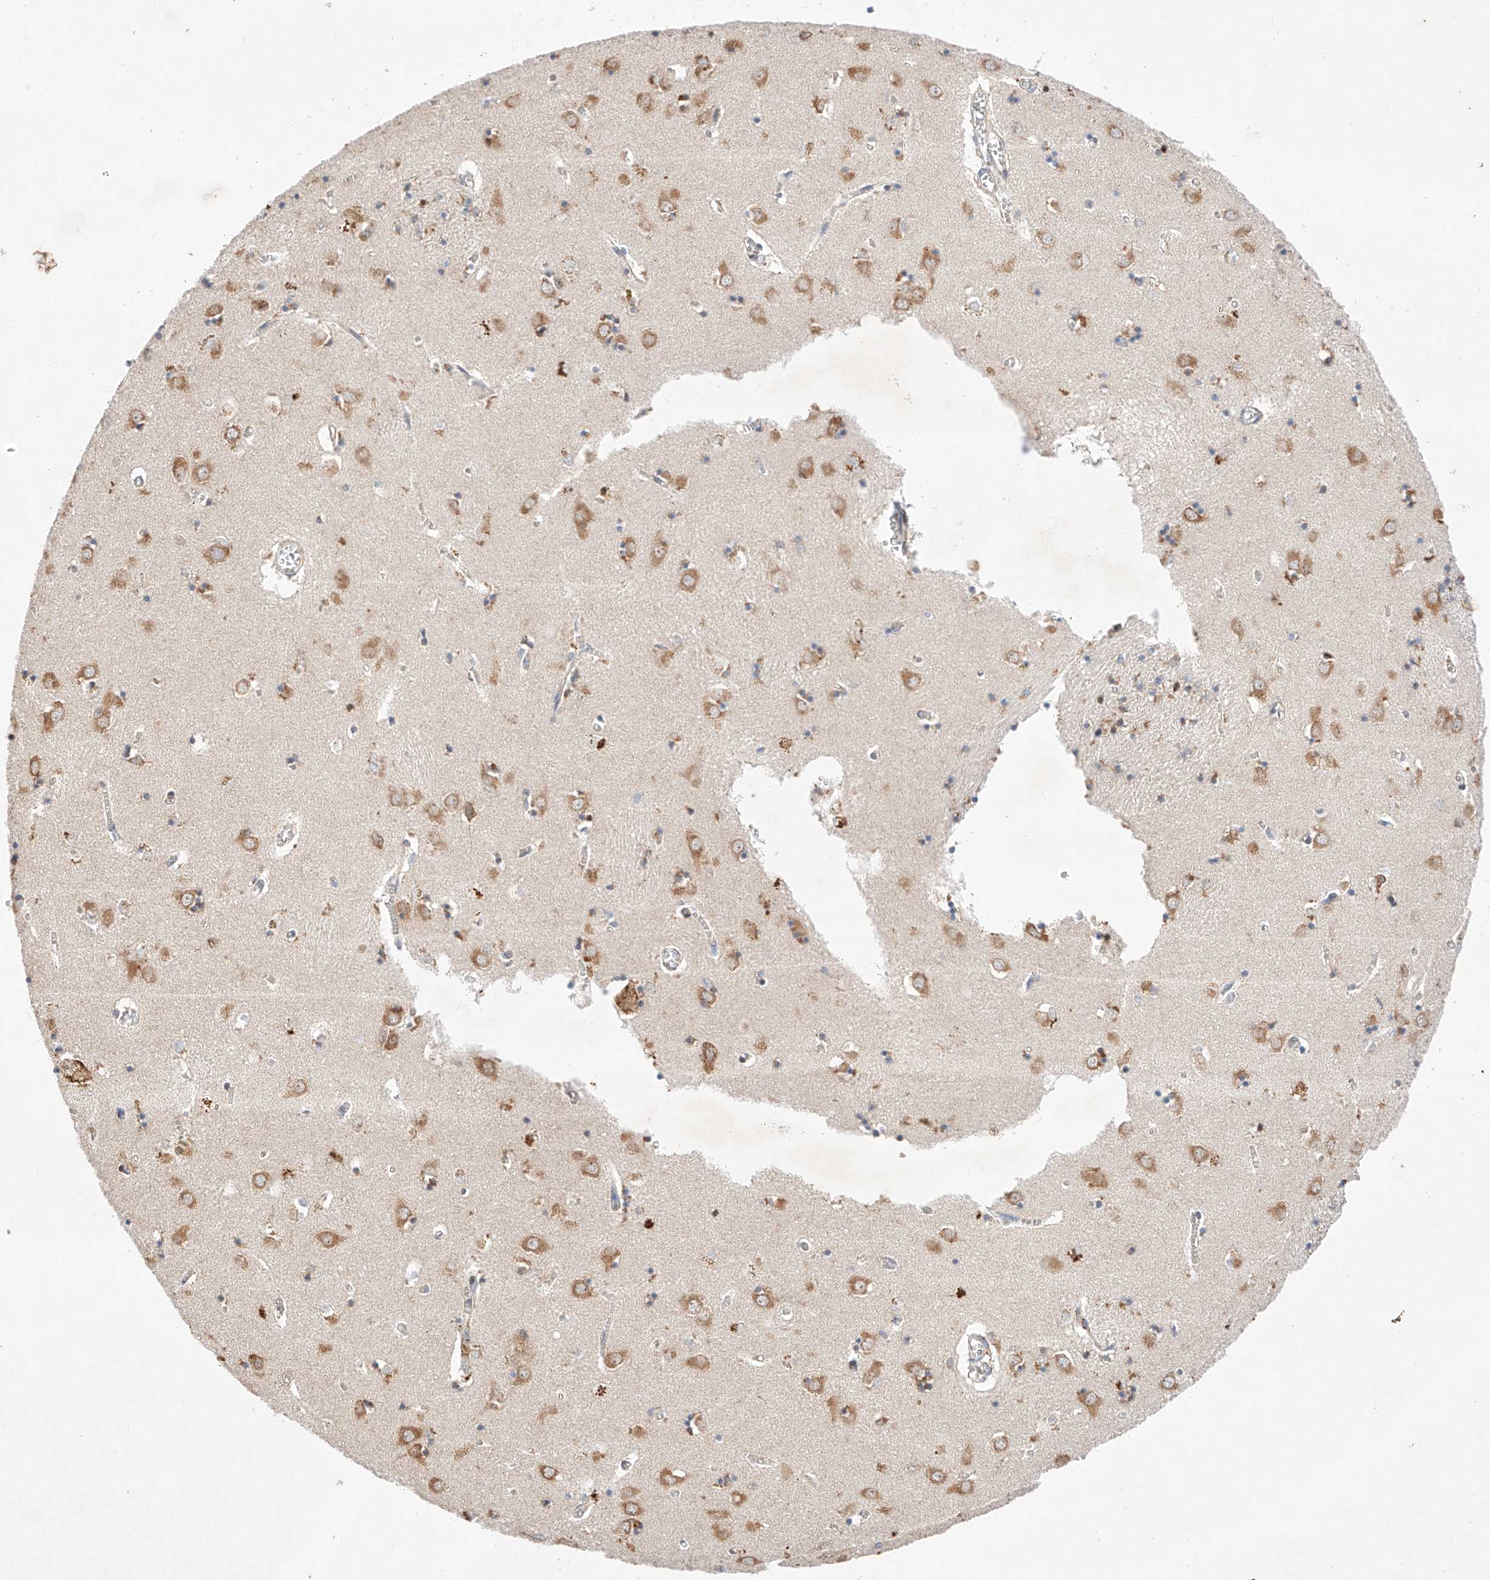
{"staining": {"intensity": "moderate", "quantity": "<25%", "location": "cytoplasmic/membranous"}, "tissue": "caudate", "cell_type": "Glial cells", "image_type": "normal", "snomed": [{"axis": "morphology", "description": "Normal tissue, NOS"}, {"axis": "topography", "description": "Lateral ventricle wall"}], "caption": "A high-resolution micrograph shows immunohistochemistry (IHC) staining of normal caudate, which reveals moderate cytoplasmic/membranous staining in about <25% of glial cells.", "gene": "C6orf118", "patient": {"sex": "male", "age": 70}}